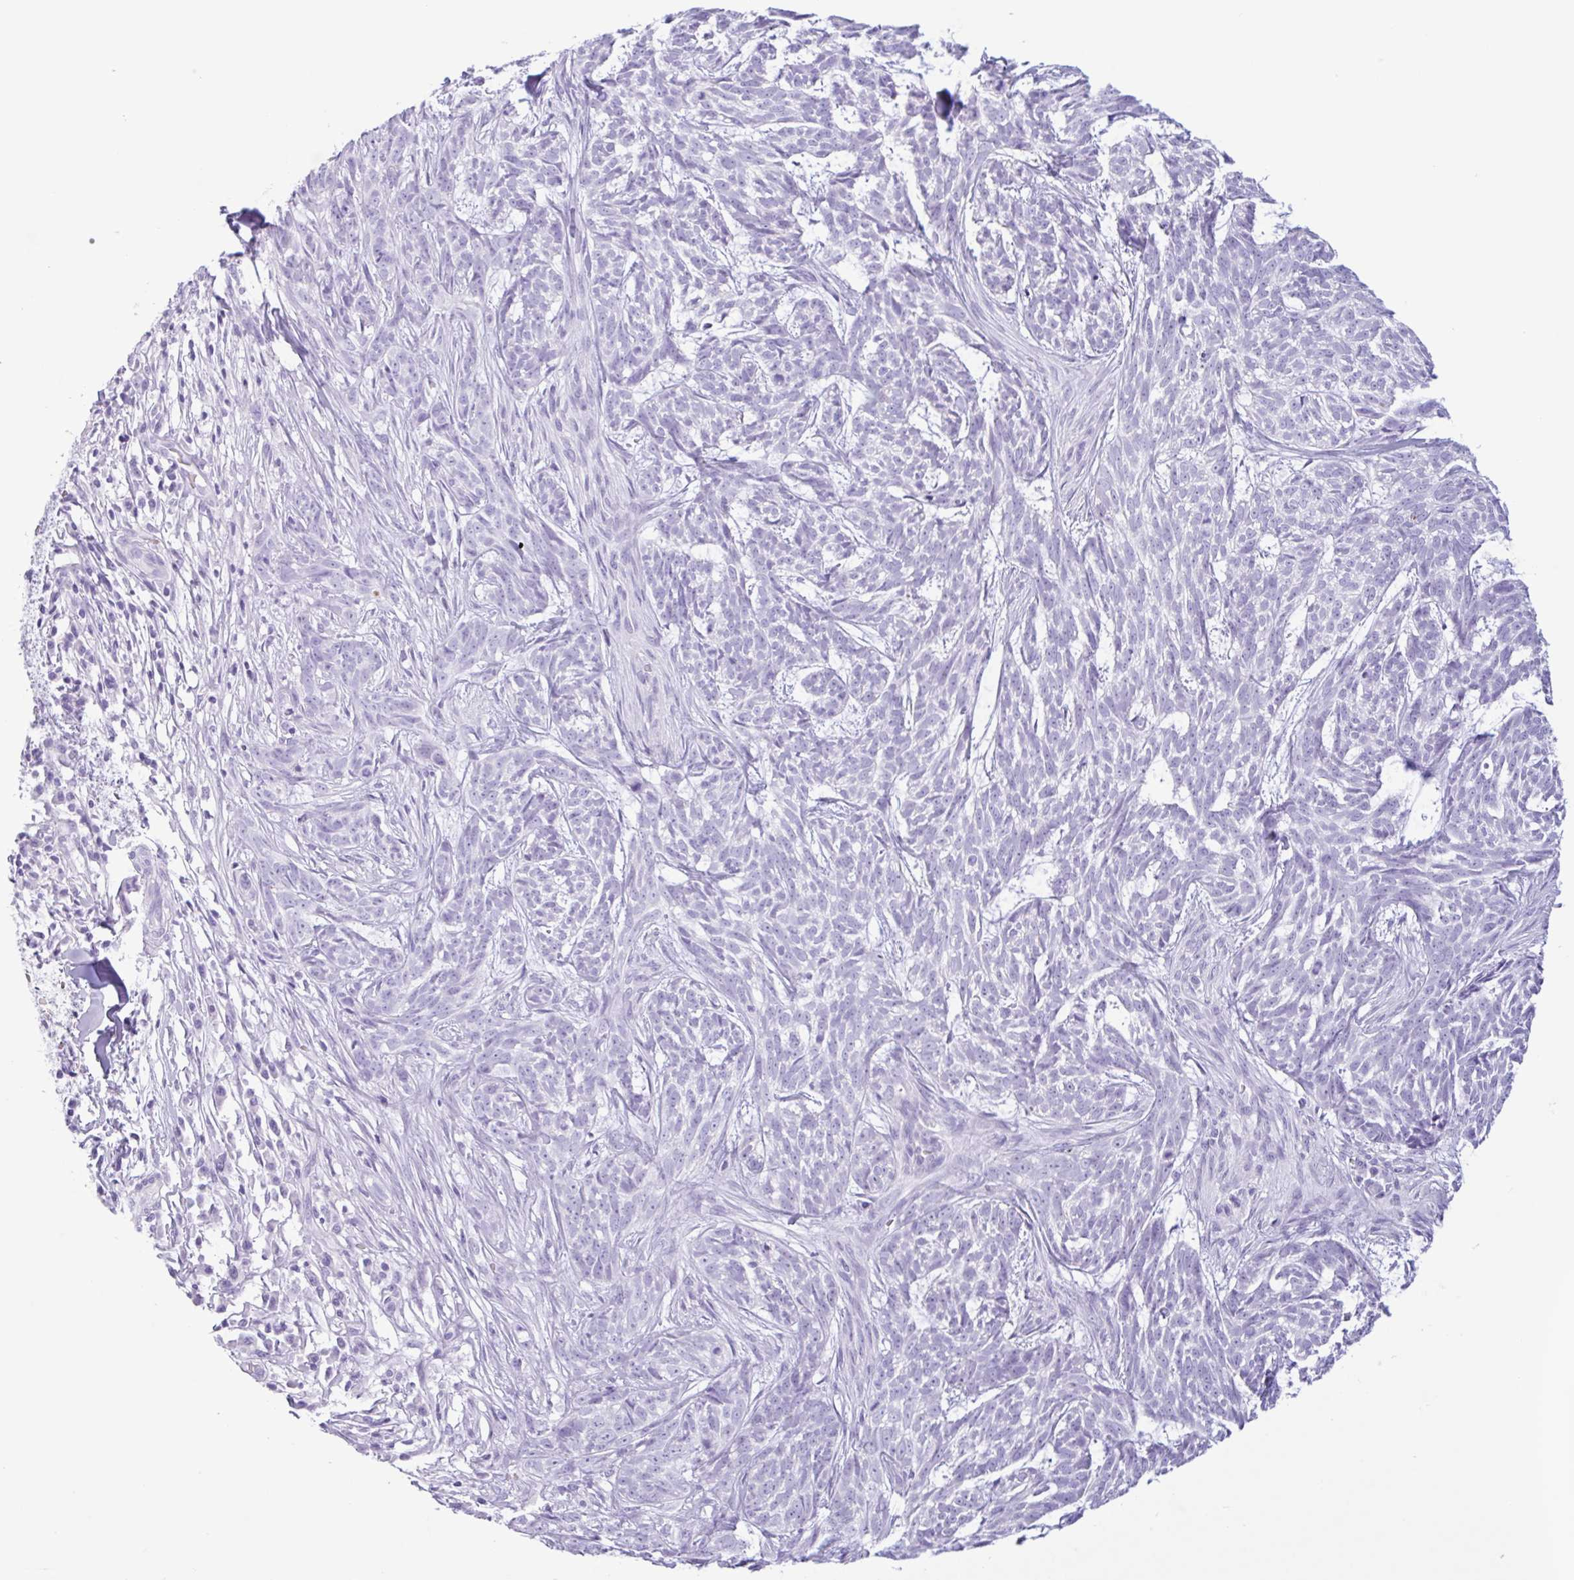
{"staining": {"intensity": "negative", "quantity": "none", "location": "none"}, "tissue": "skin cancer", "cell_type": "Tumor cells", "image_type": "cancer", "snomed": [{"axis": "morphology", "description": "Basal cell carcinoma"}, {"axis": "topography", "description": "Skin"}], "caption": "This is an immunohistochemistry (IHC) image of human skin basal cell carcinoma. There is no expression in tumor cells.", "gene": "CTSE", "patient": {"sex": "female", "age": 93}}